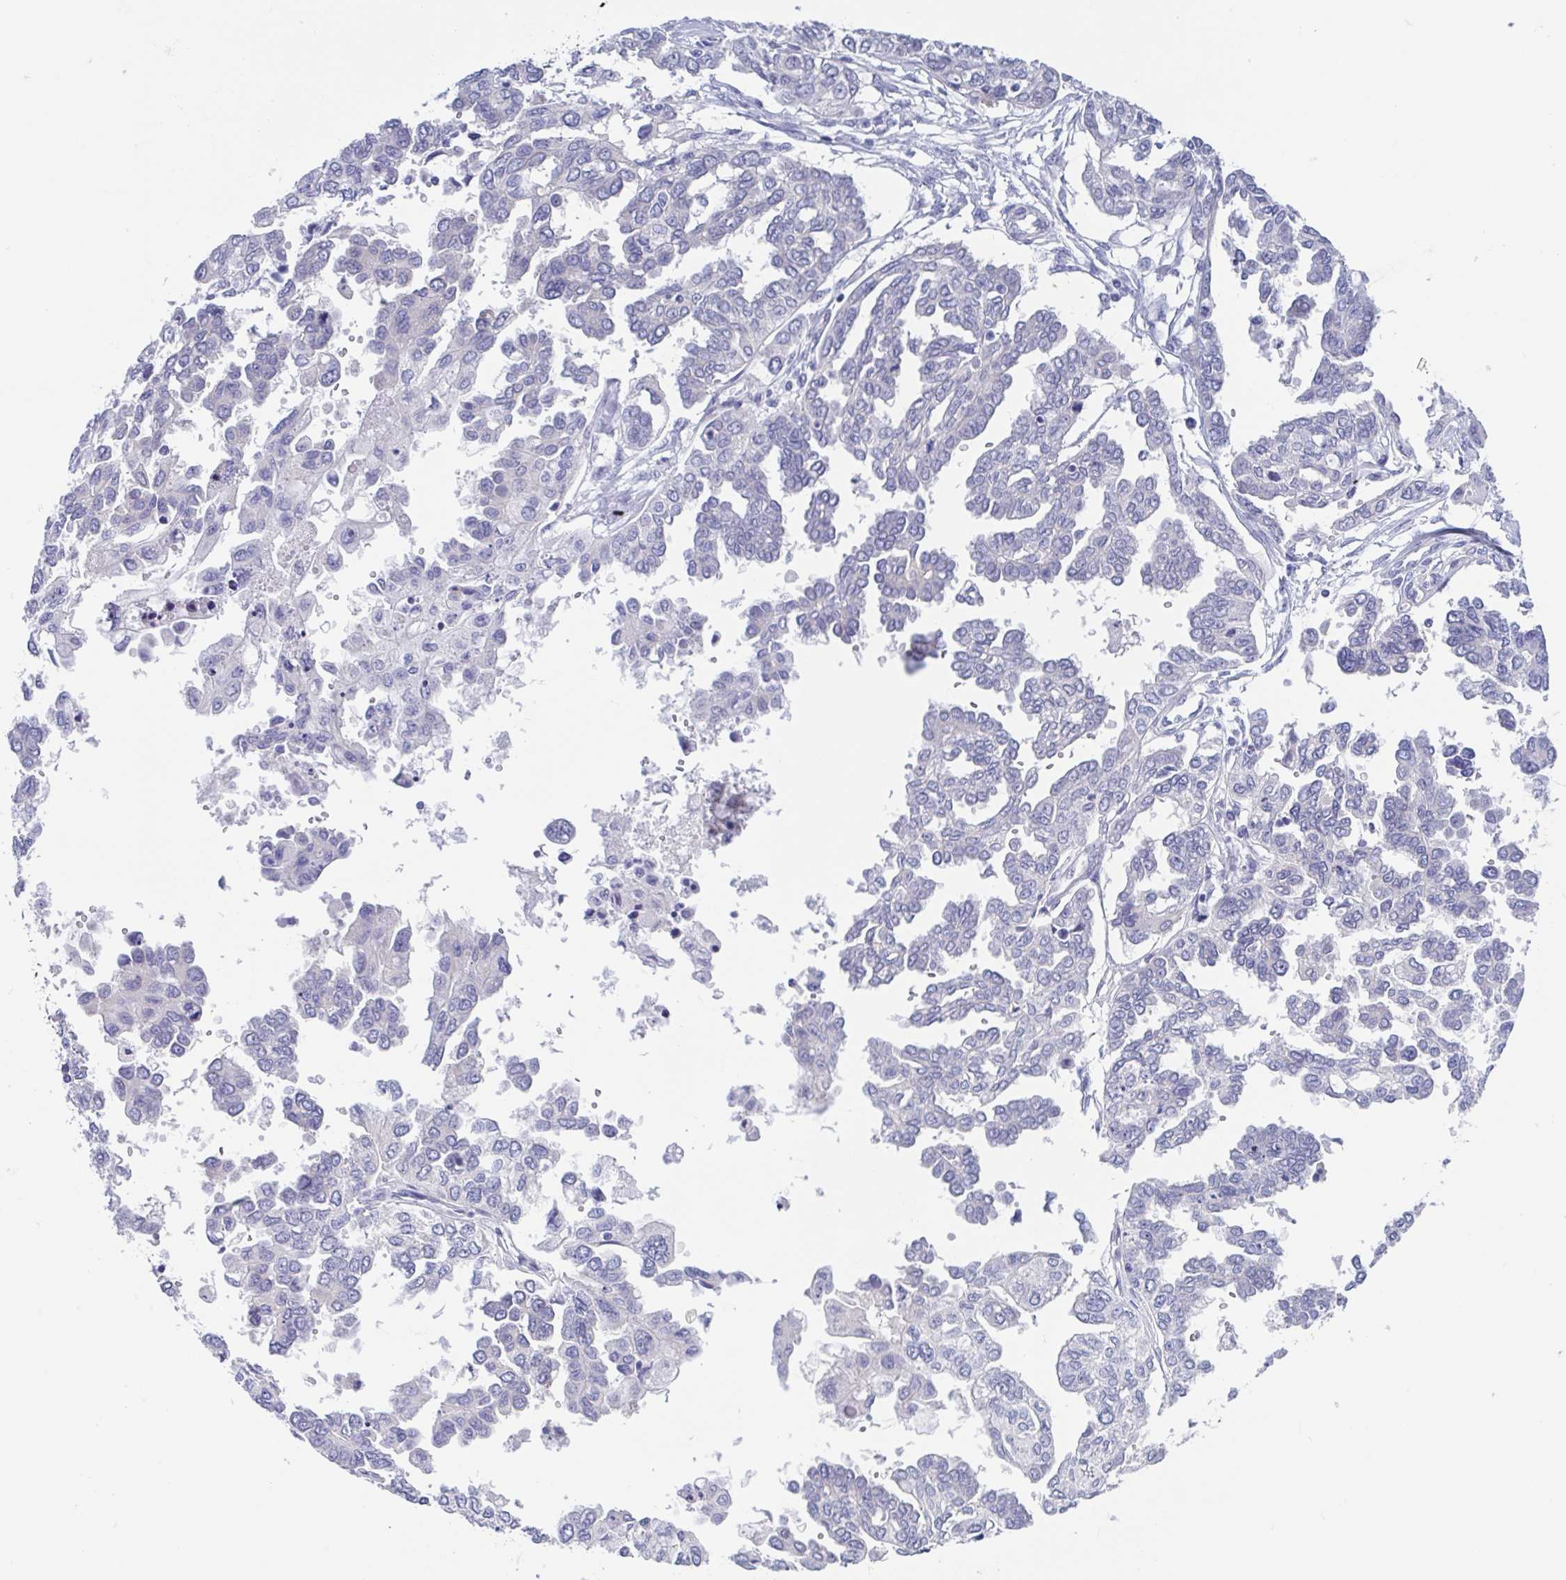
{"staining": {"intensity": "negative", "quantity": "none", "location": "none"}, "tissue": "ovarian cancer", "cell_type": "Tumor cells", "image_type": "cancer", "snomed": [{"axis": "morphology", "description": "Cystadenocarcinoma, serous, NOS"}, {"axis": "topography", "description": "Ovary"}], "caption": "Tumor cells are negative for protein expression in human ovarian cancer (serous cystadenocarcinoma). The staining is performed using DAB (3,3'-diaminobenzidine) brown chromogen with nuclei counter-stained in using hematoxylin.", "gene": "TEX12", "patient": {"sex": "female", "age": 53}}